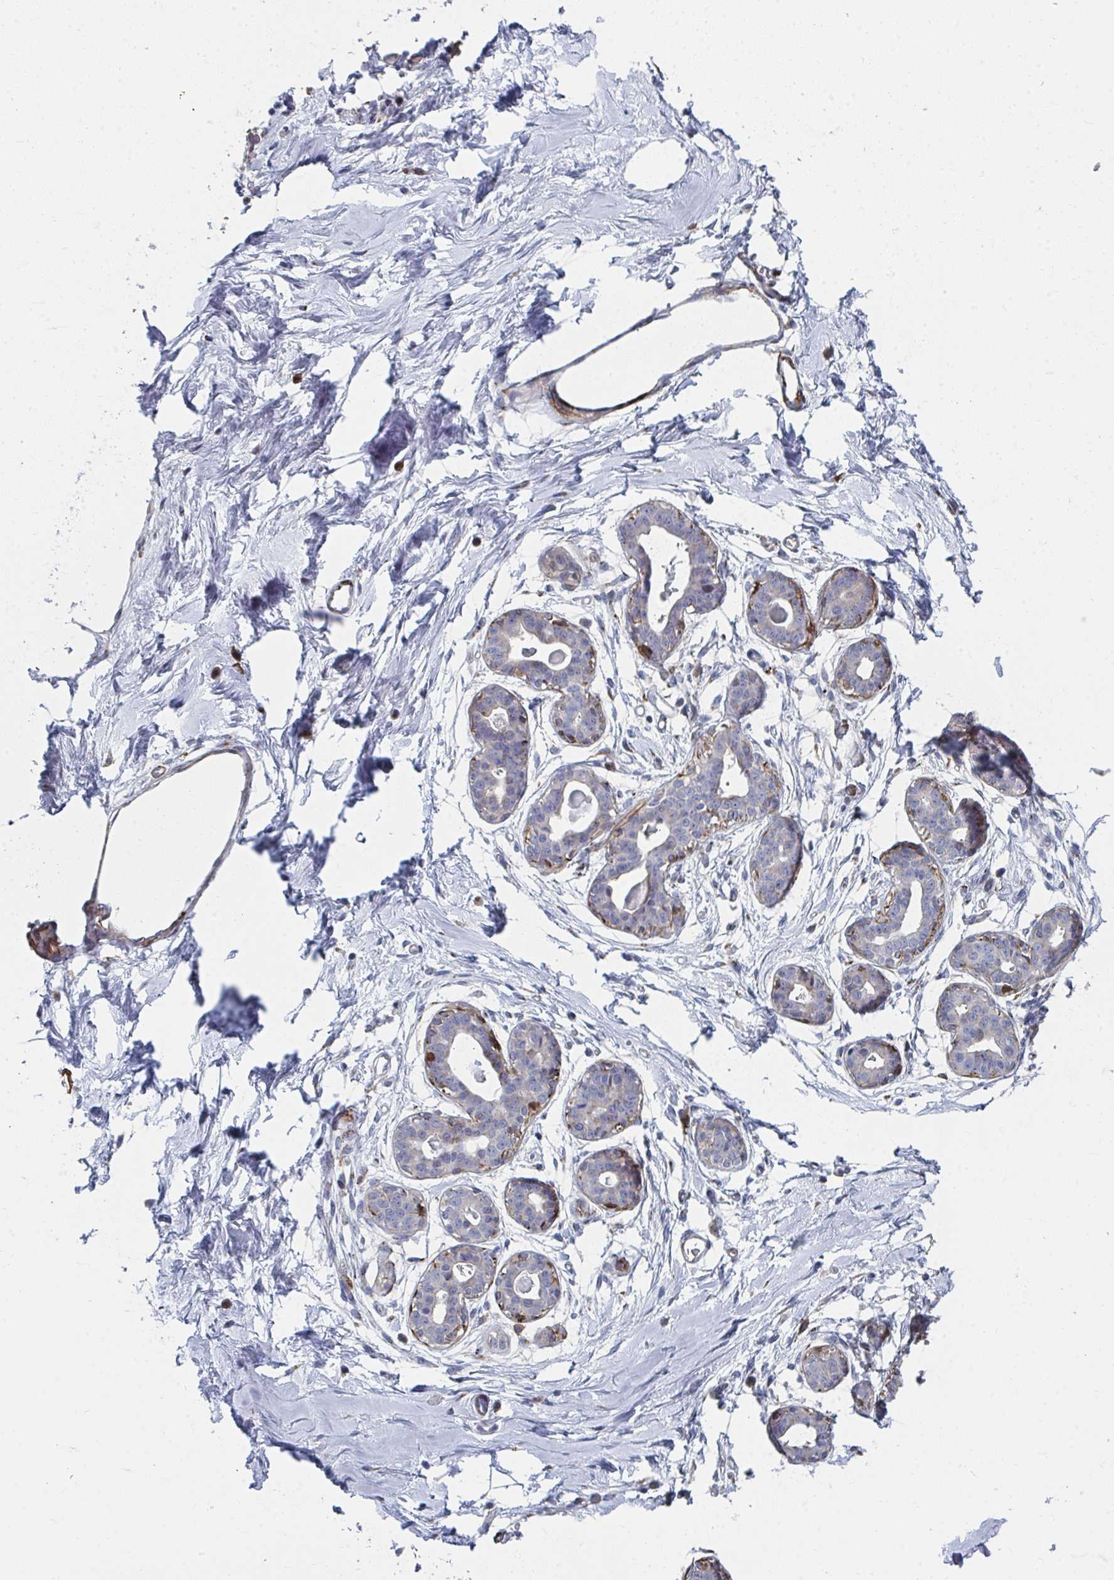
{"staining": {"intensity": "negative", "quantity": "none", "location": "none"}, "tissue": "breast", "cell_type": "Adipocytes", "image_type": "normal", "snomed": [{"axis": "morphology", "description": "Normal tissue, NOS"}, {"axis": "topography", "description": "Breast"}], "caption": "Immunohistochemistry of normal breast shows no positivity in adipocytes.", "gene": "PSMG1", "patient": {"sex": "female", "age": 45}}